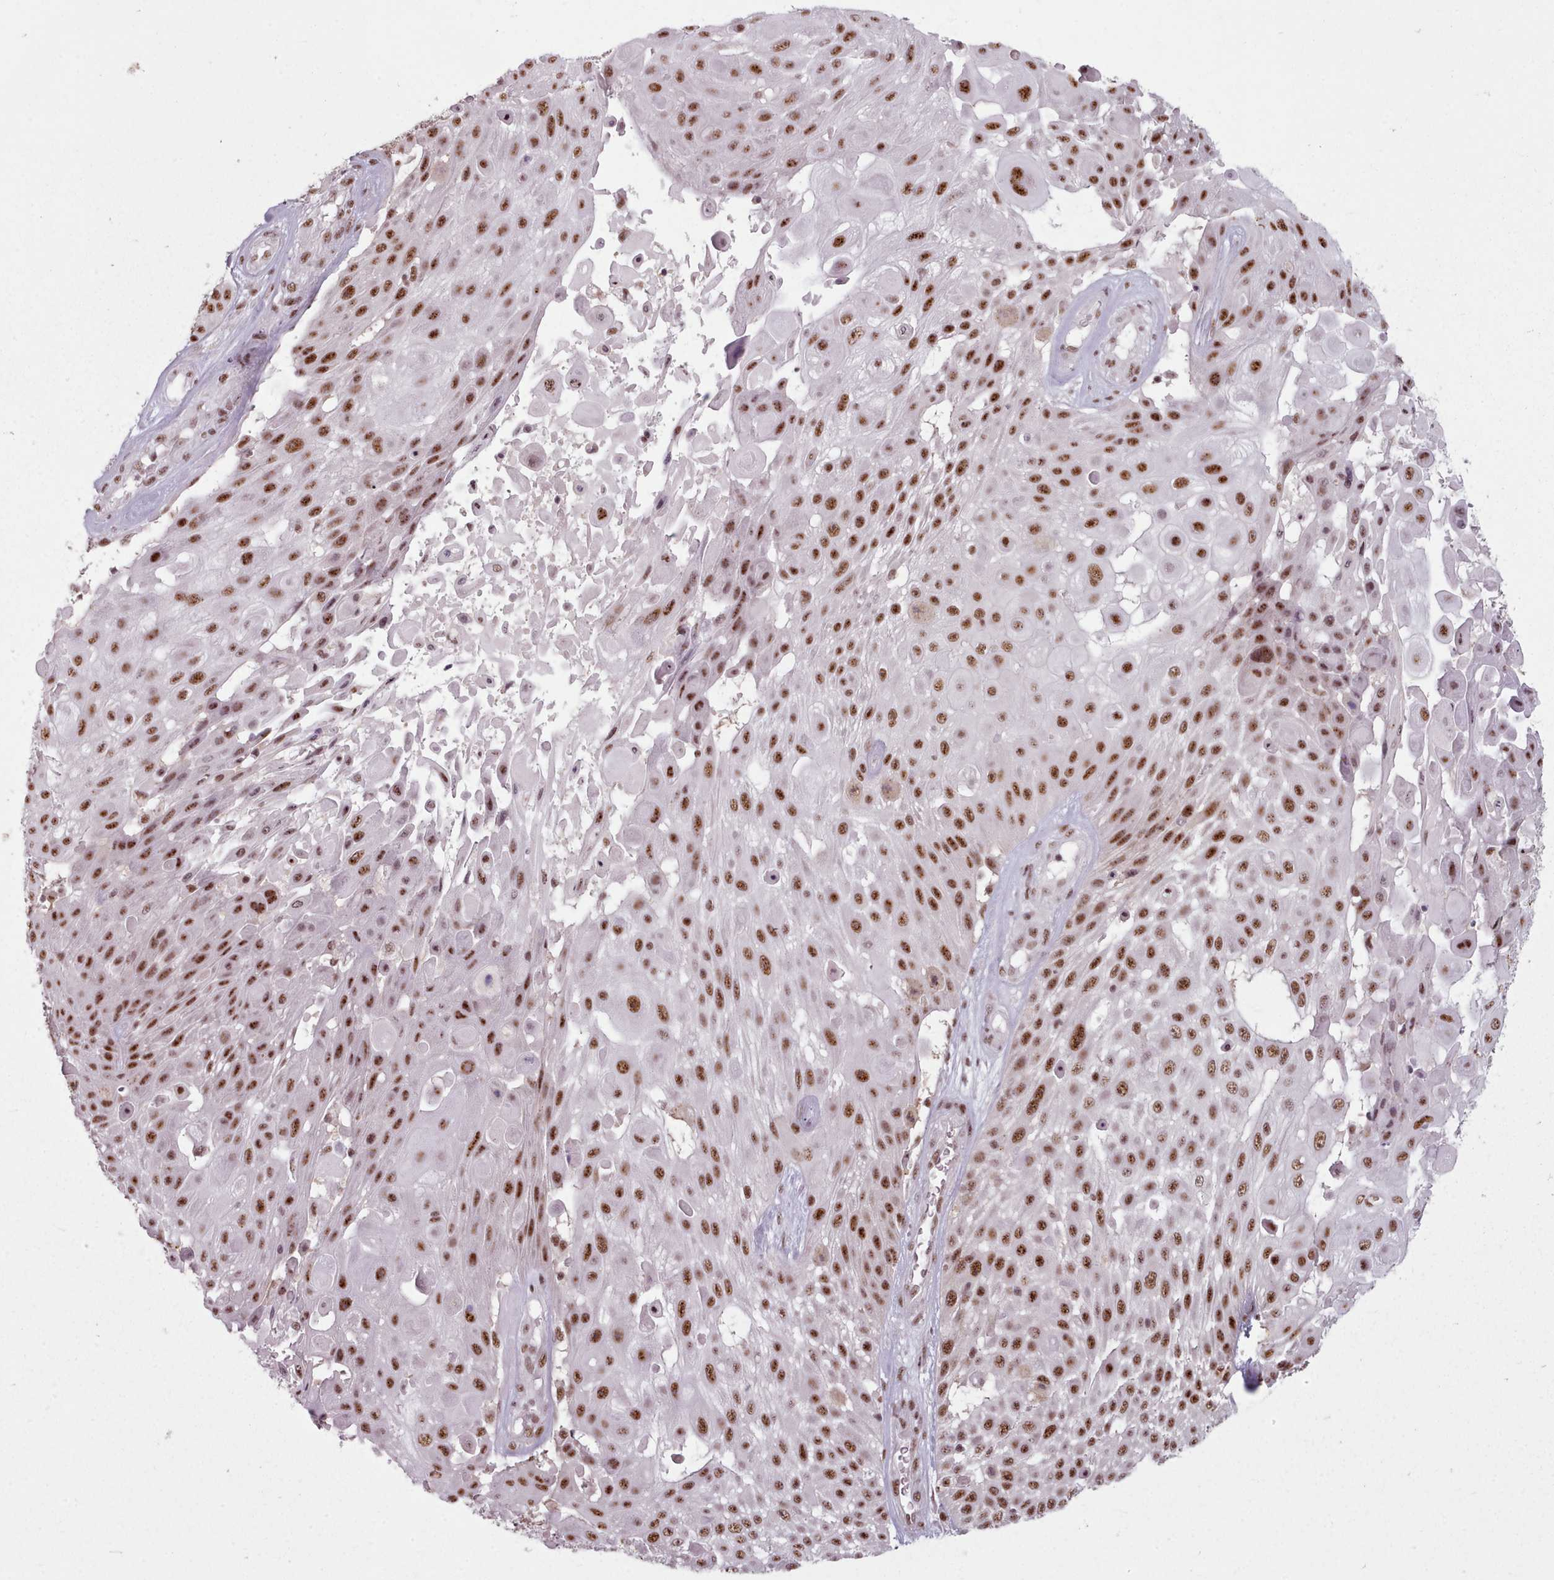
{"staining": {"intensity": "strong", "quantity": ">75%", "location": "nuclear"}, "tissue": "skin cancer", "cell_type": "Tumor cells", "image_type": "cancer", "snomed": [{"axis": "morphology", "description": "Squamous cell carcinoma, NOS"}, {"axis": "topography", "description": "Skin"}], "caption": "Approximately >75% of tumor cells in human skin cancer (squamous cell carcinoma) reveal strong nuclear protein staining as visualized by brown immunohistochemical staining.", "gene": "SRRM1", "patient": {"sex": "female", "age": 86}}